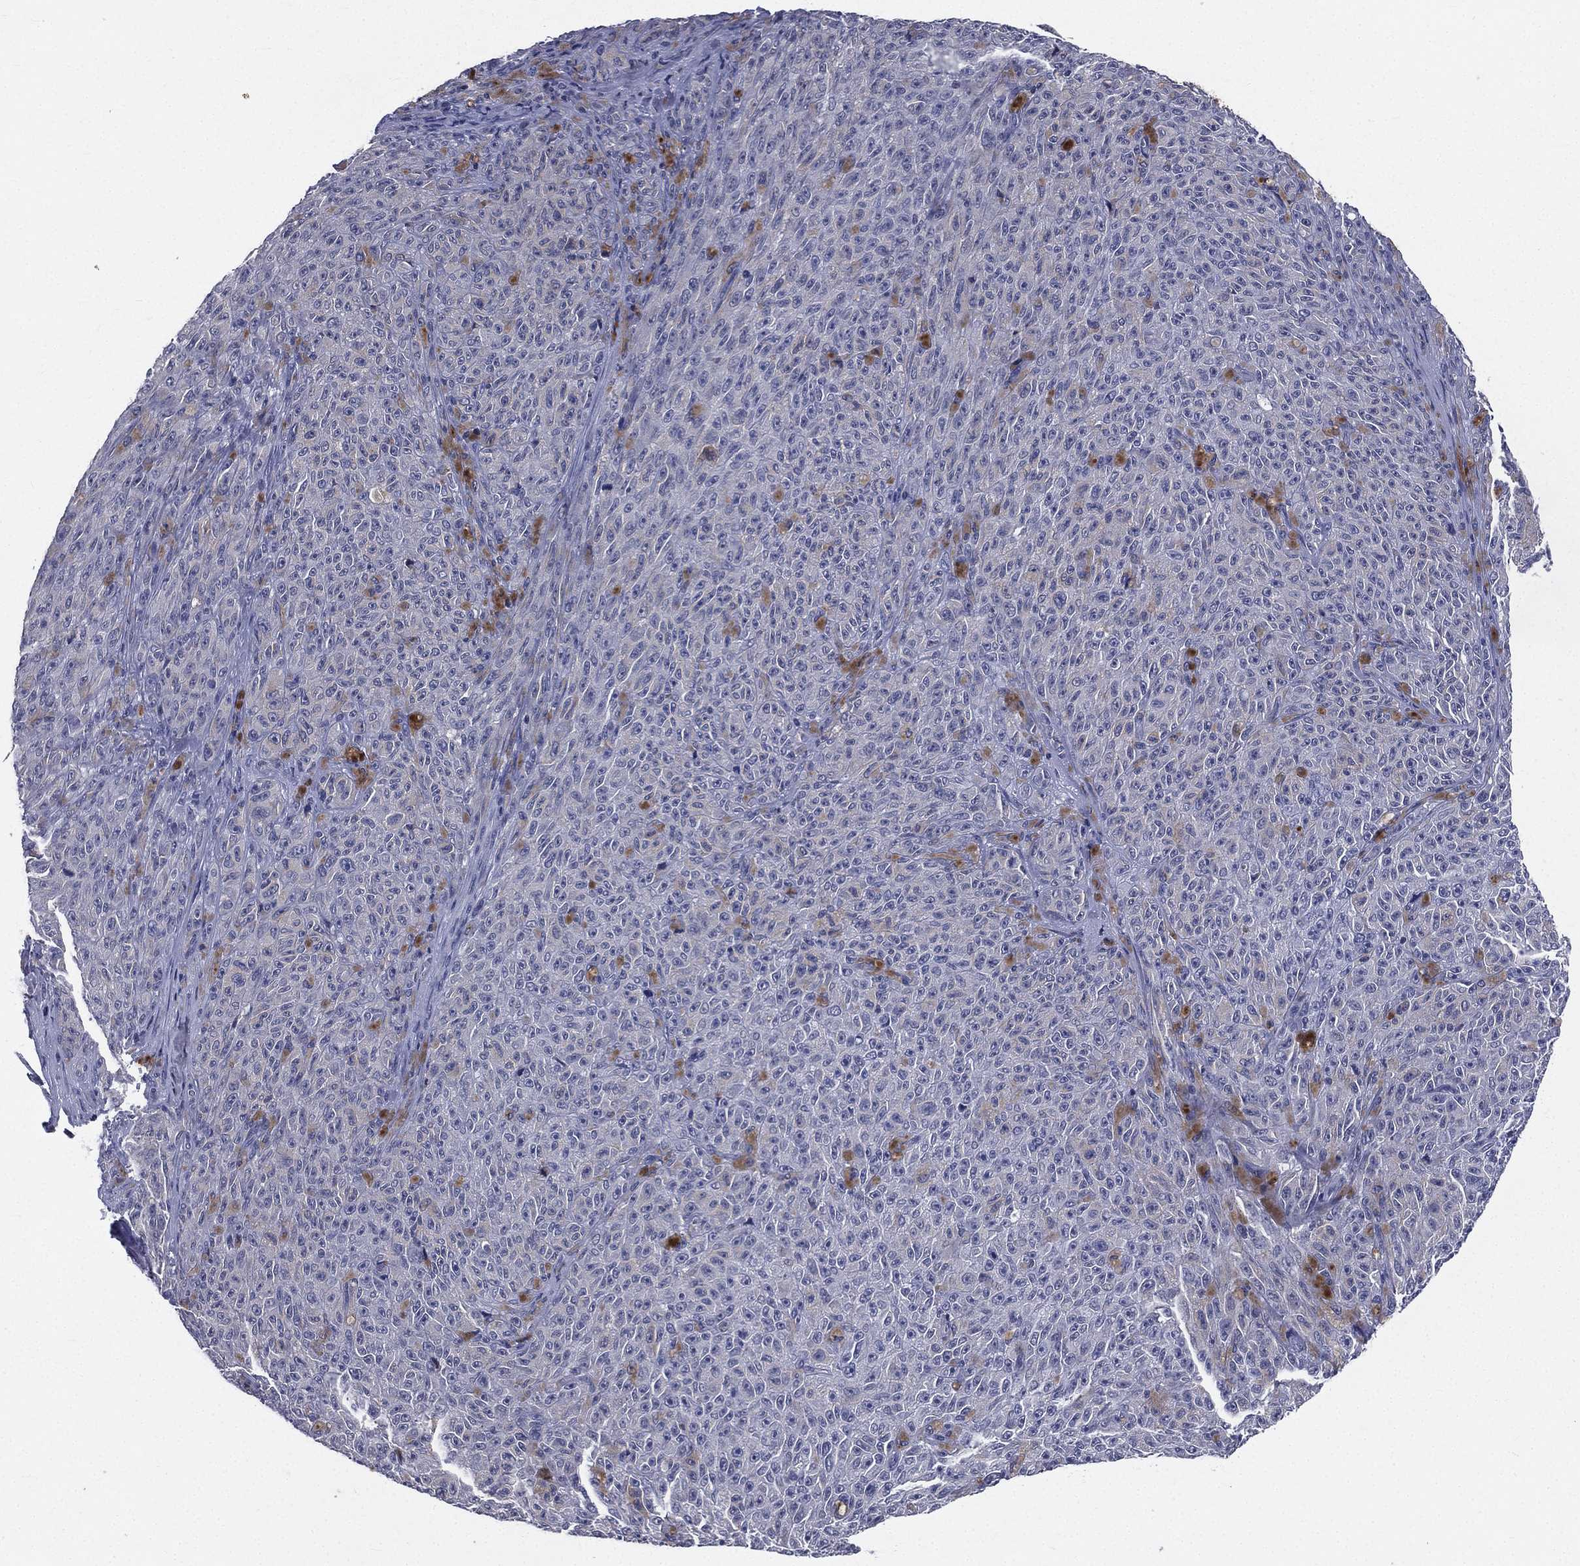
{"staining": {"intensity": "negative", "quantity": "none", "location": "none"}, "tissue": "melanoma", "cell_type": "Tumor cells", "image_type": "cancer", "snomed": [{"axis": "morphology", "description": "Malignant melanoma, NOS"}, {"axis": "topography", "description": "Skin"}], "caption": "The immunohistochemistry histopathology image has no significant positivity in tumor cells of melanoma tissue.", "gene": "IFT27", "patient": {"sex": "female", "age": 82}}